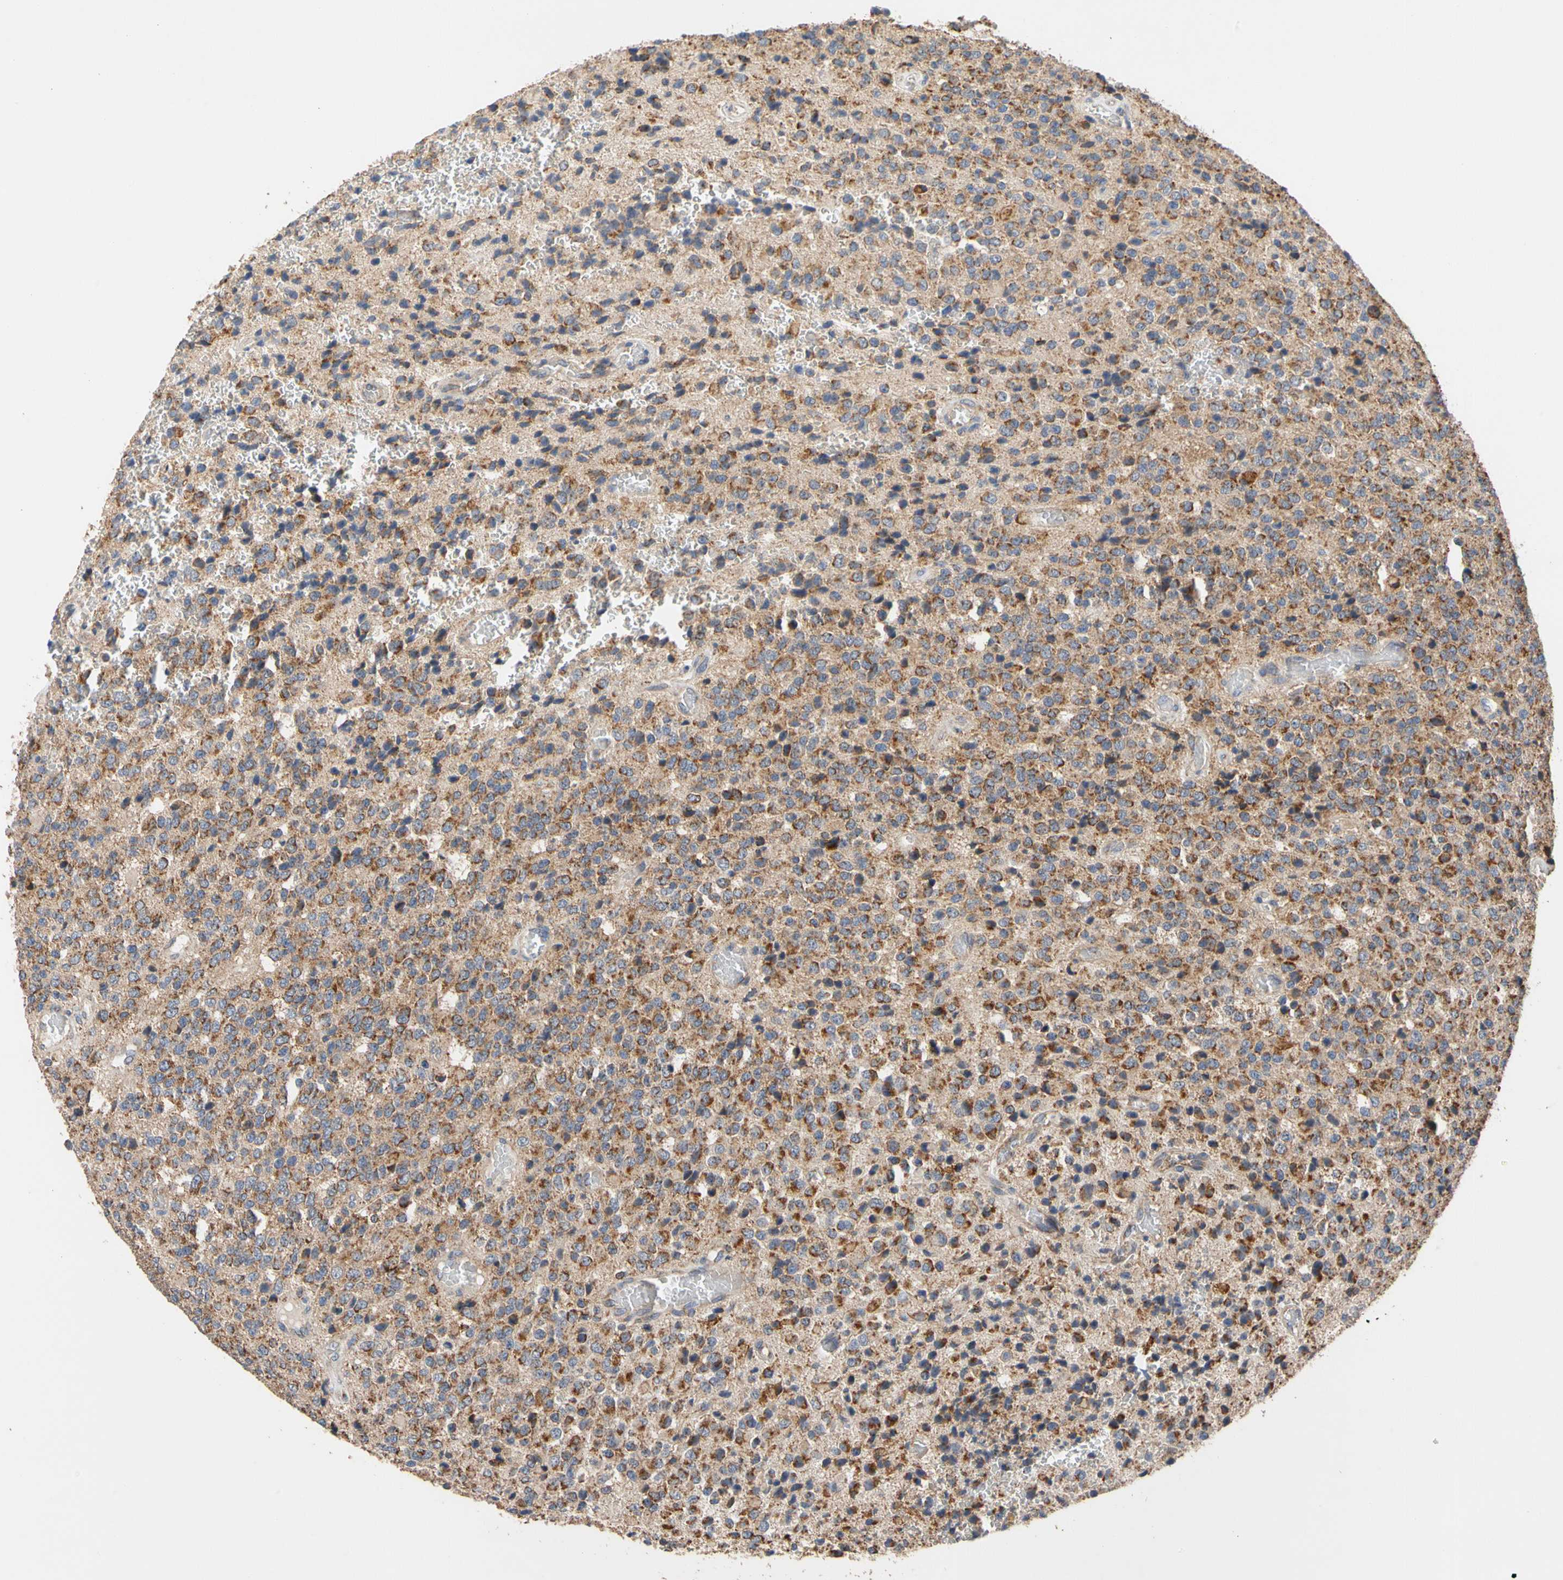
{"staining": {"intensity": "moderate", "quantity": ">75%", "location": "cytoplasmic/membranous"}, "tissue": "glioma", "cell_type": "Tumor cells", "image_type": "cancer", "snomed": [{"axis": "morphology", "description": "Glioma, malignant, High grade"}, {"axis": "topography", "description": "pancreas cauda"}], "caption": "Human malignant glioma (high-grade) stained for a protein (brown) demonstrates moderate cytoplasmic/membranous positive staining in about >75% of tumor cells.", "gene": "GPD2", "patient": {"sex": "male", "age": 60}}